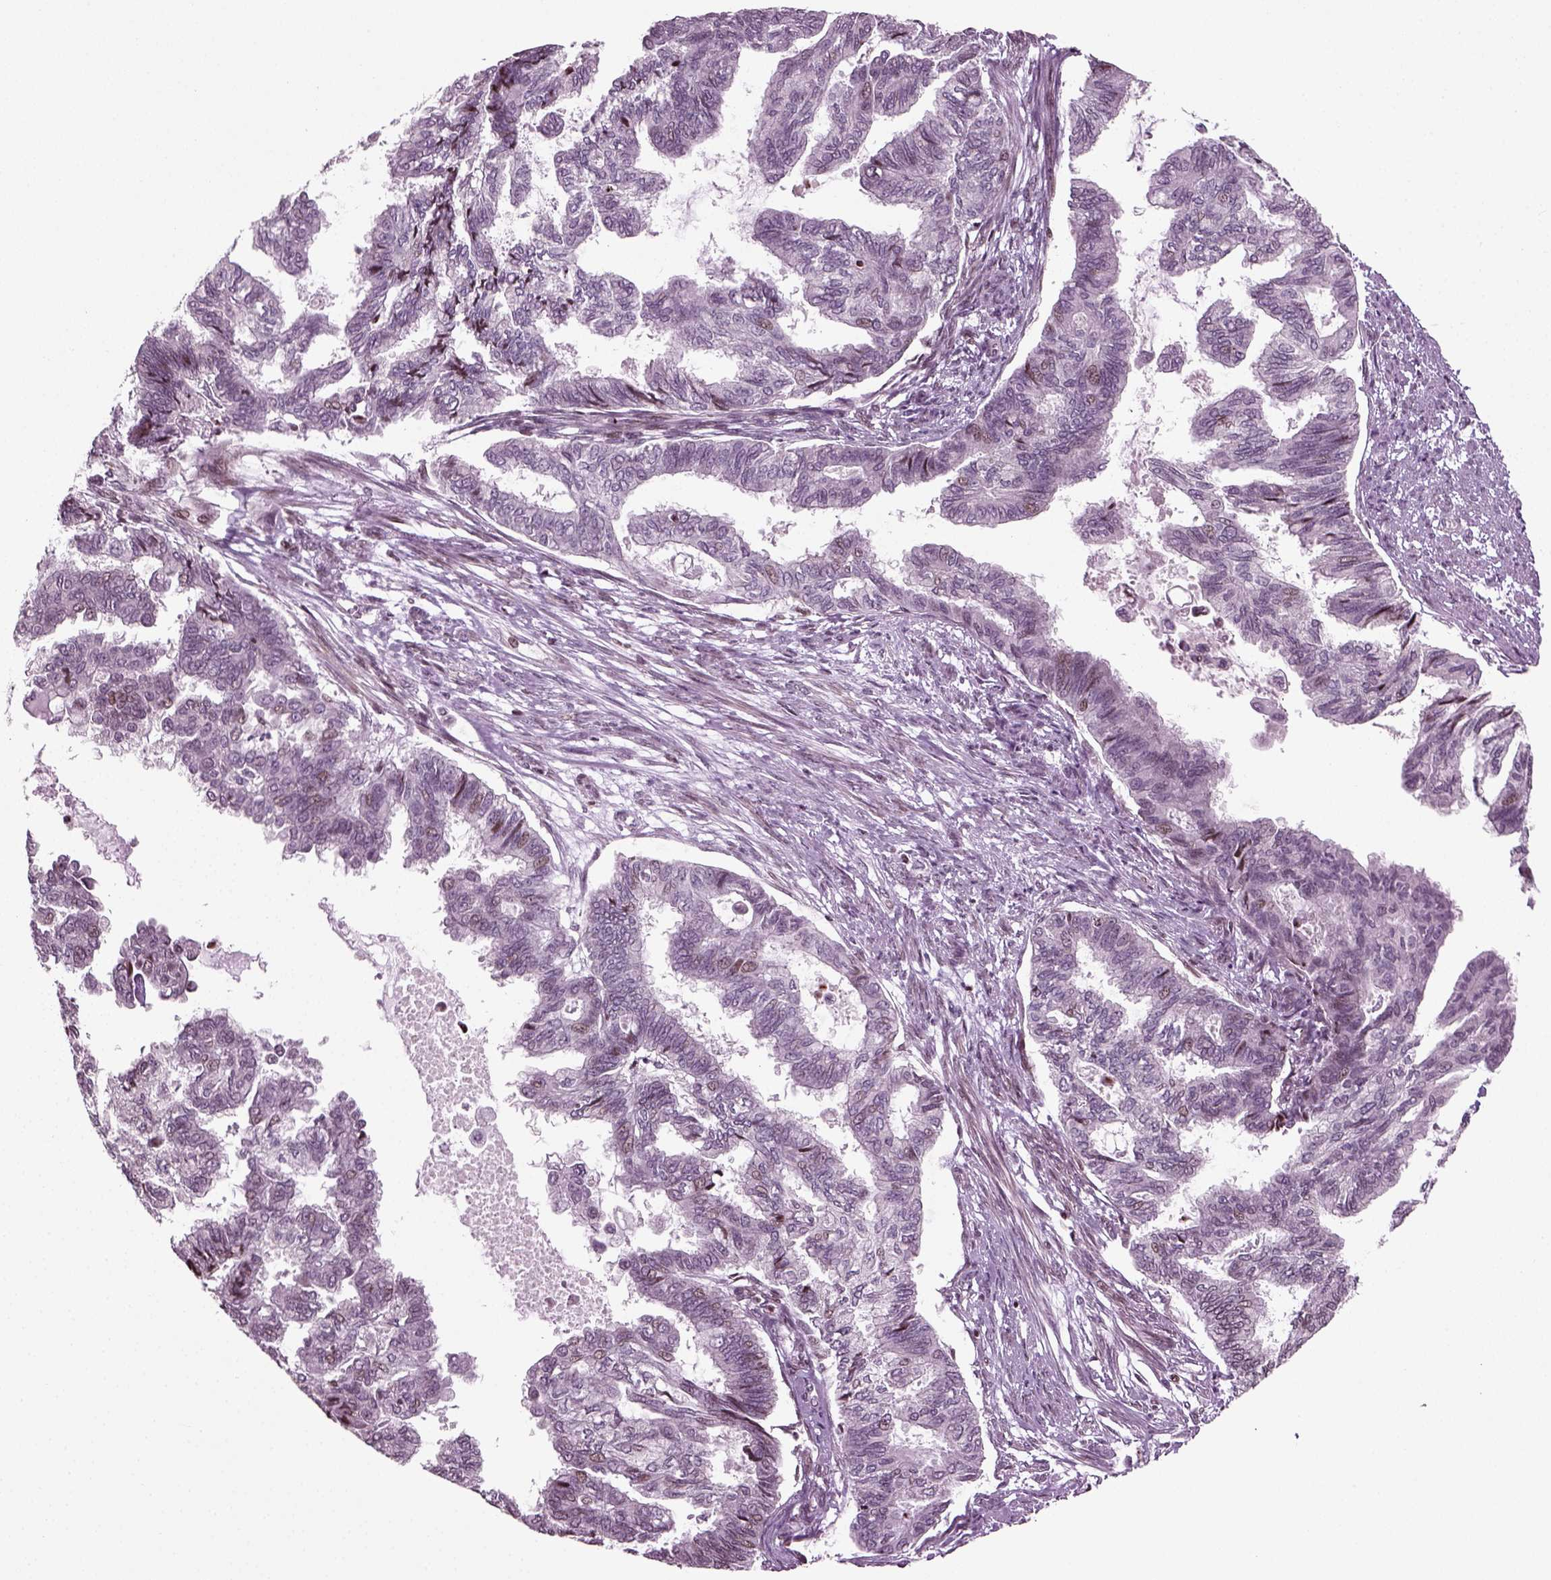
{"staining": {"intensity": "weak", "quantity": "<25%", "location": "nuclear"}, "tissue": "endometrial cancer", "cell_type": "Tumor cells", "image_type": "cancer", "snomed": [{"axis": "morphology", "description": "Adenocarcinoma, NOS"}, {"axis": "topography", "description": "Endometrium"}], "caption": "Tumor cells show no significant staining in endometrial adenocarcinoma.", "gene": "HEYL", "patient": {"sex": "female", "age": 86}}